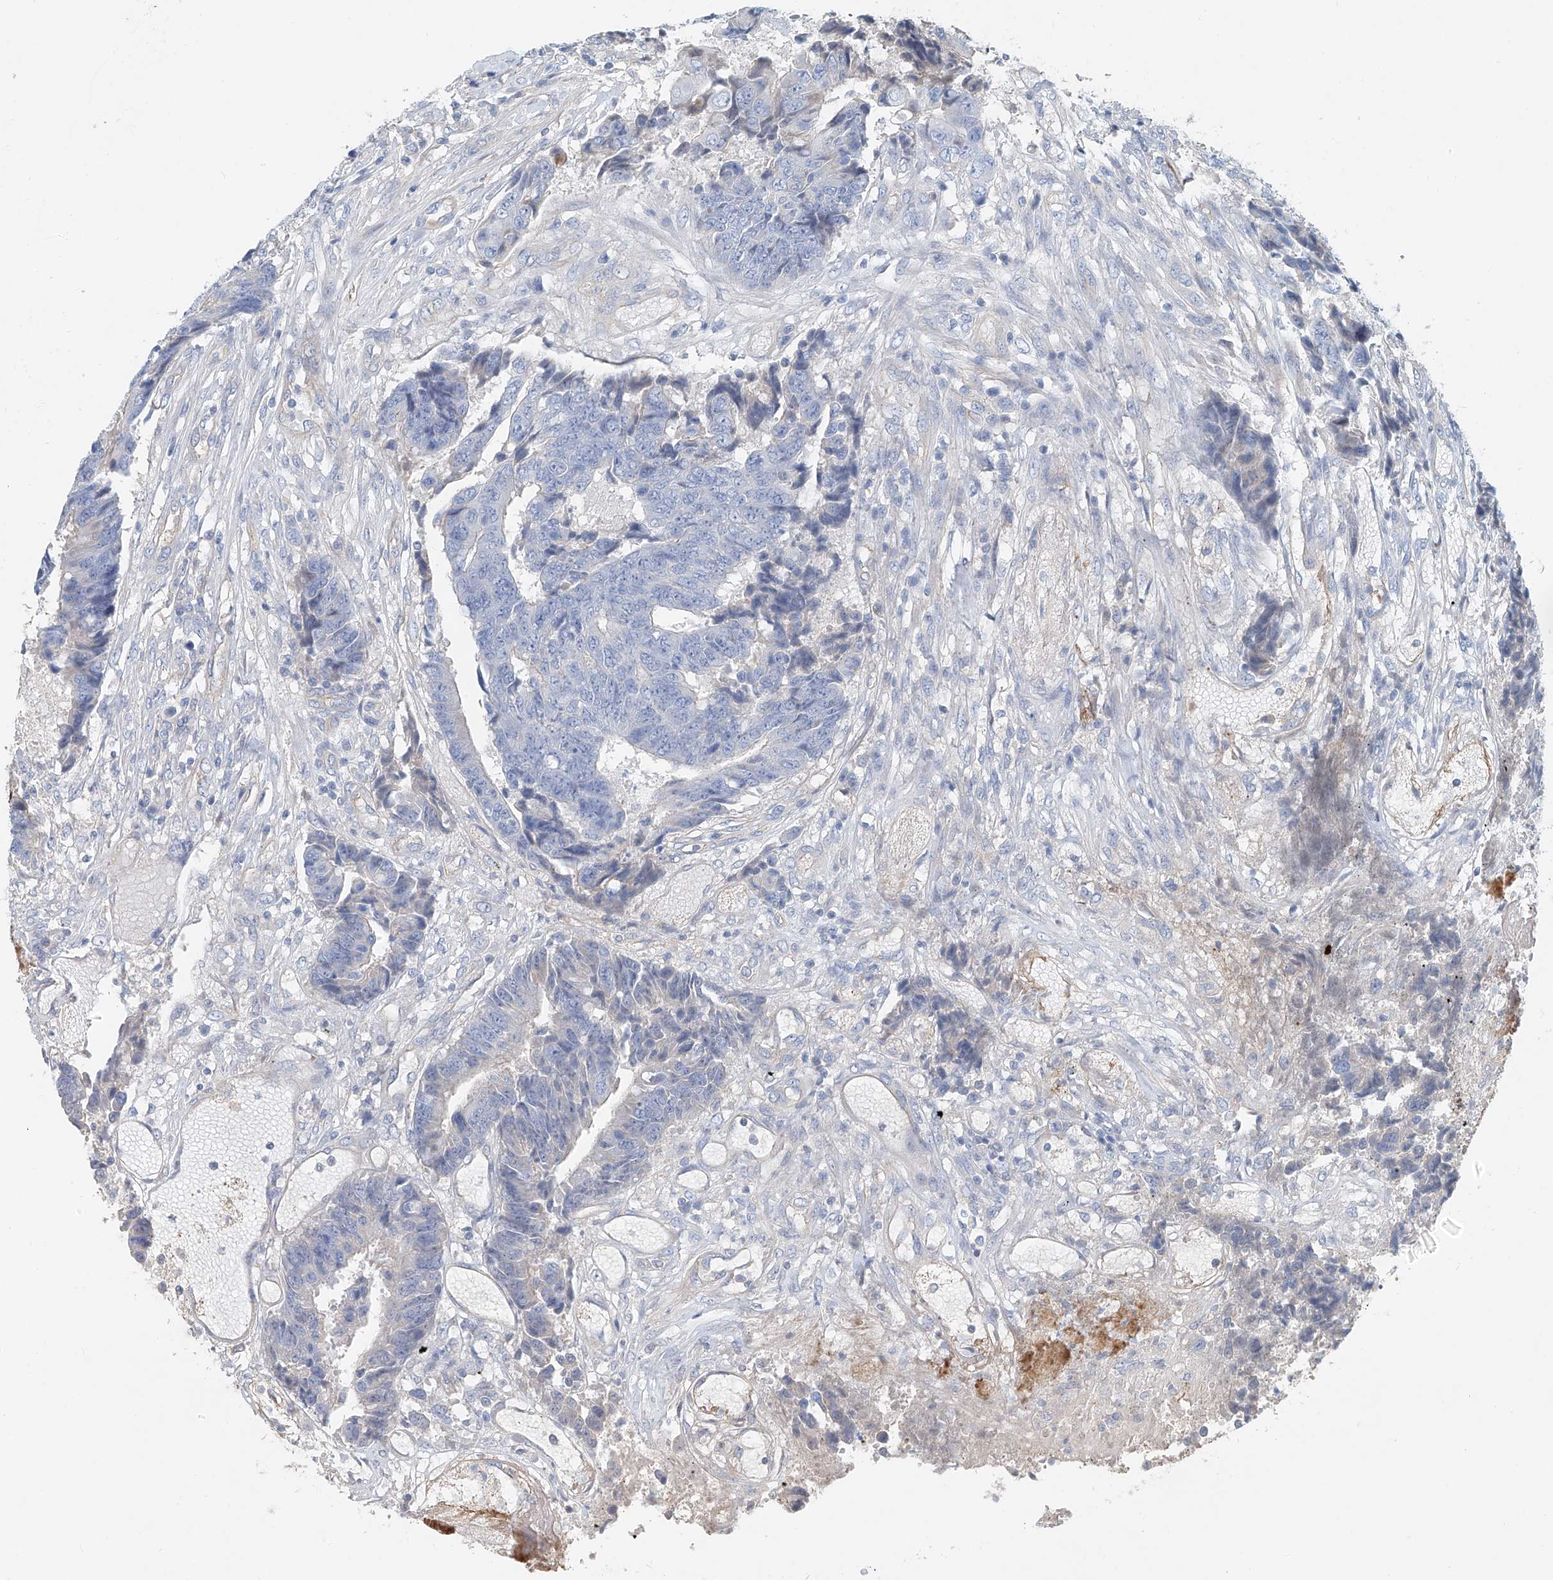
{"staining": {"intensity": "negative", "quantity": "none", "location": "none"}, "tissue": "colorectal cancer", "cell_type": "Tumor cells", "image_type": "cancer", "snomed": [{"axis": "morphology", "description": "Adenocarcinoma, NOS"}, {"axis": "topography", "description": "Rectum"}], "caption": "Immunohistochemistry (IHC) of human adenocarcinoma (colorectal) shows no staining in tumor cells.", "gene": "FRYL", "patient": {"sex": "male", "age": 84}}